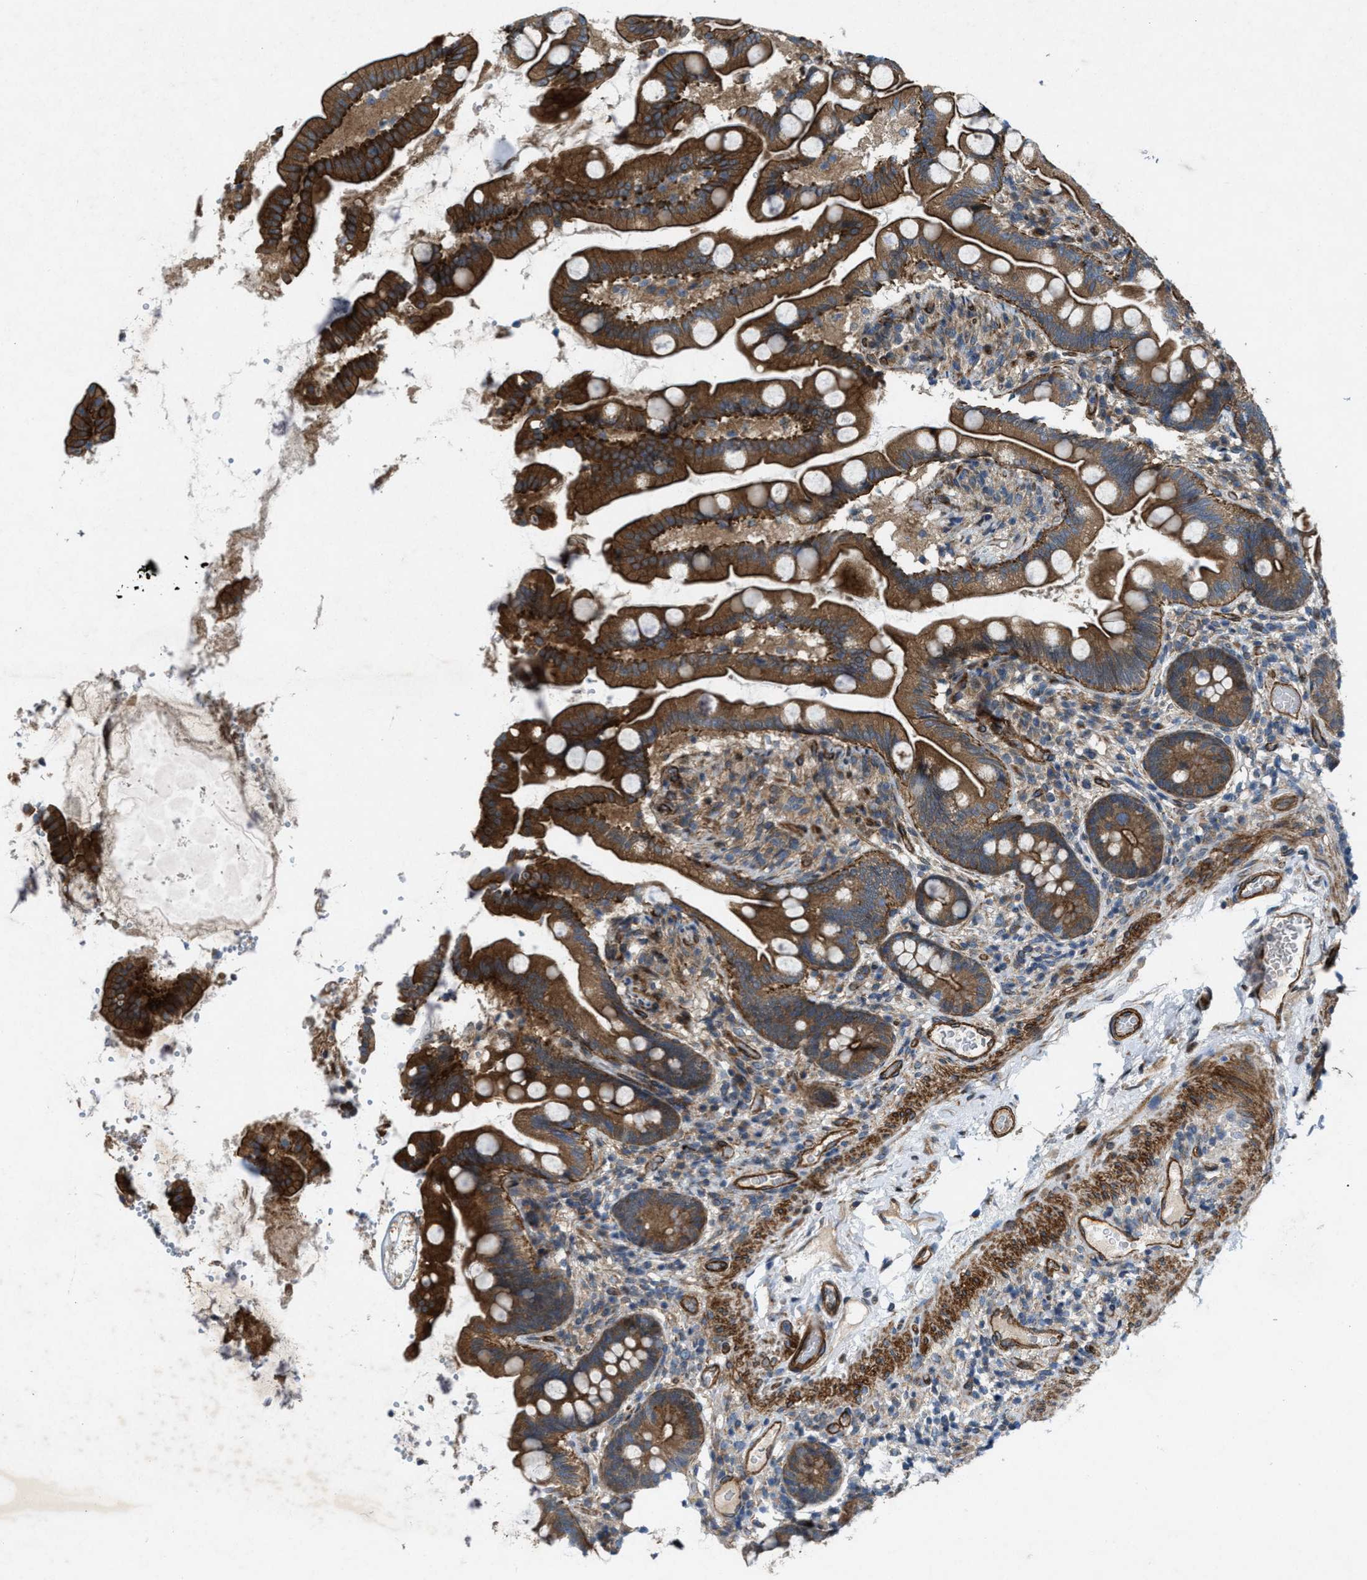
{"staining": {"intensity": "strong", "quantity": ">75%", "location": "cytoplasmic/membranous"}, "tissue": "small intestine", "cell_type": "Glandular cells", "image_type": "normal", "snomed": [{"axis": "morphology", "description": "Normal tissue, NOS"}, {"axis": "topography", "description": "Small intestine"}], "caption": "A histopathology image of small intestine stained for a protein reveals strong cytoplasmic/membranous brown staining in glandular cells. (IHC, brightfield microscopy, high magnification).", "gene": "URGCP", "patient": {"sex": "female", "age": 56}}